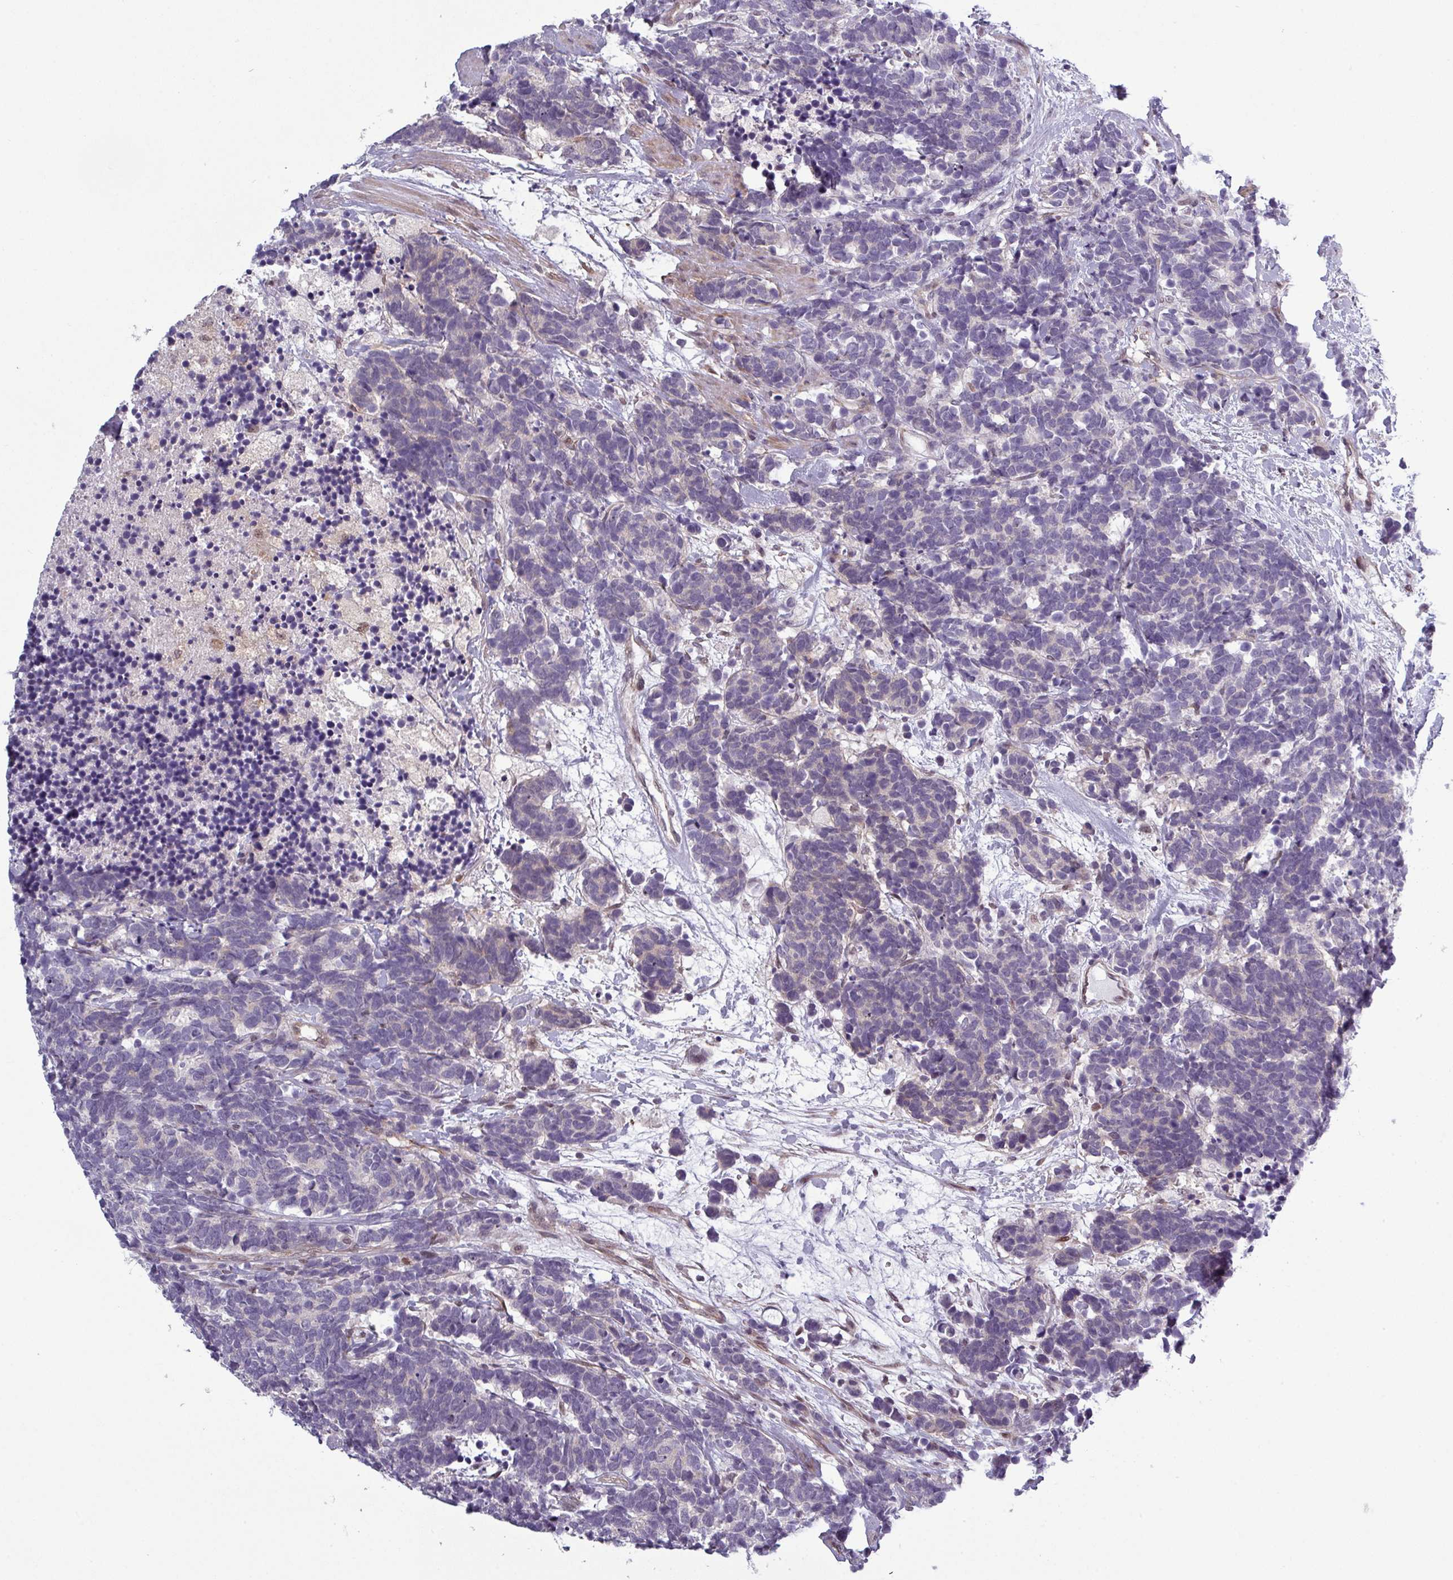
{"staining": {"intensity": "negative", "quantity": "none", "location": "none"}, "tissue": "carcinoid", "cell_type": "Tumor cells", "image_type": "cancer", "snomed": [{"axis": "morphology", "description": "Carcinoma, NOS"}, {"axis": "morphology", "description": "Carcinoid, malignant, NOS"}, {"axis": "topography", "description": "Prostate"}], "caption": "Carcinoid stained for a protein using immunohistochemistry shows no positivity tumor cells.", "gene": "PRAMEF12", "patient": {"sex": "male", "age": 57}}